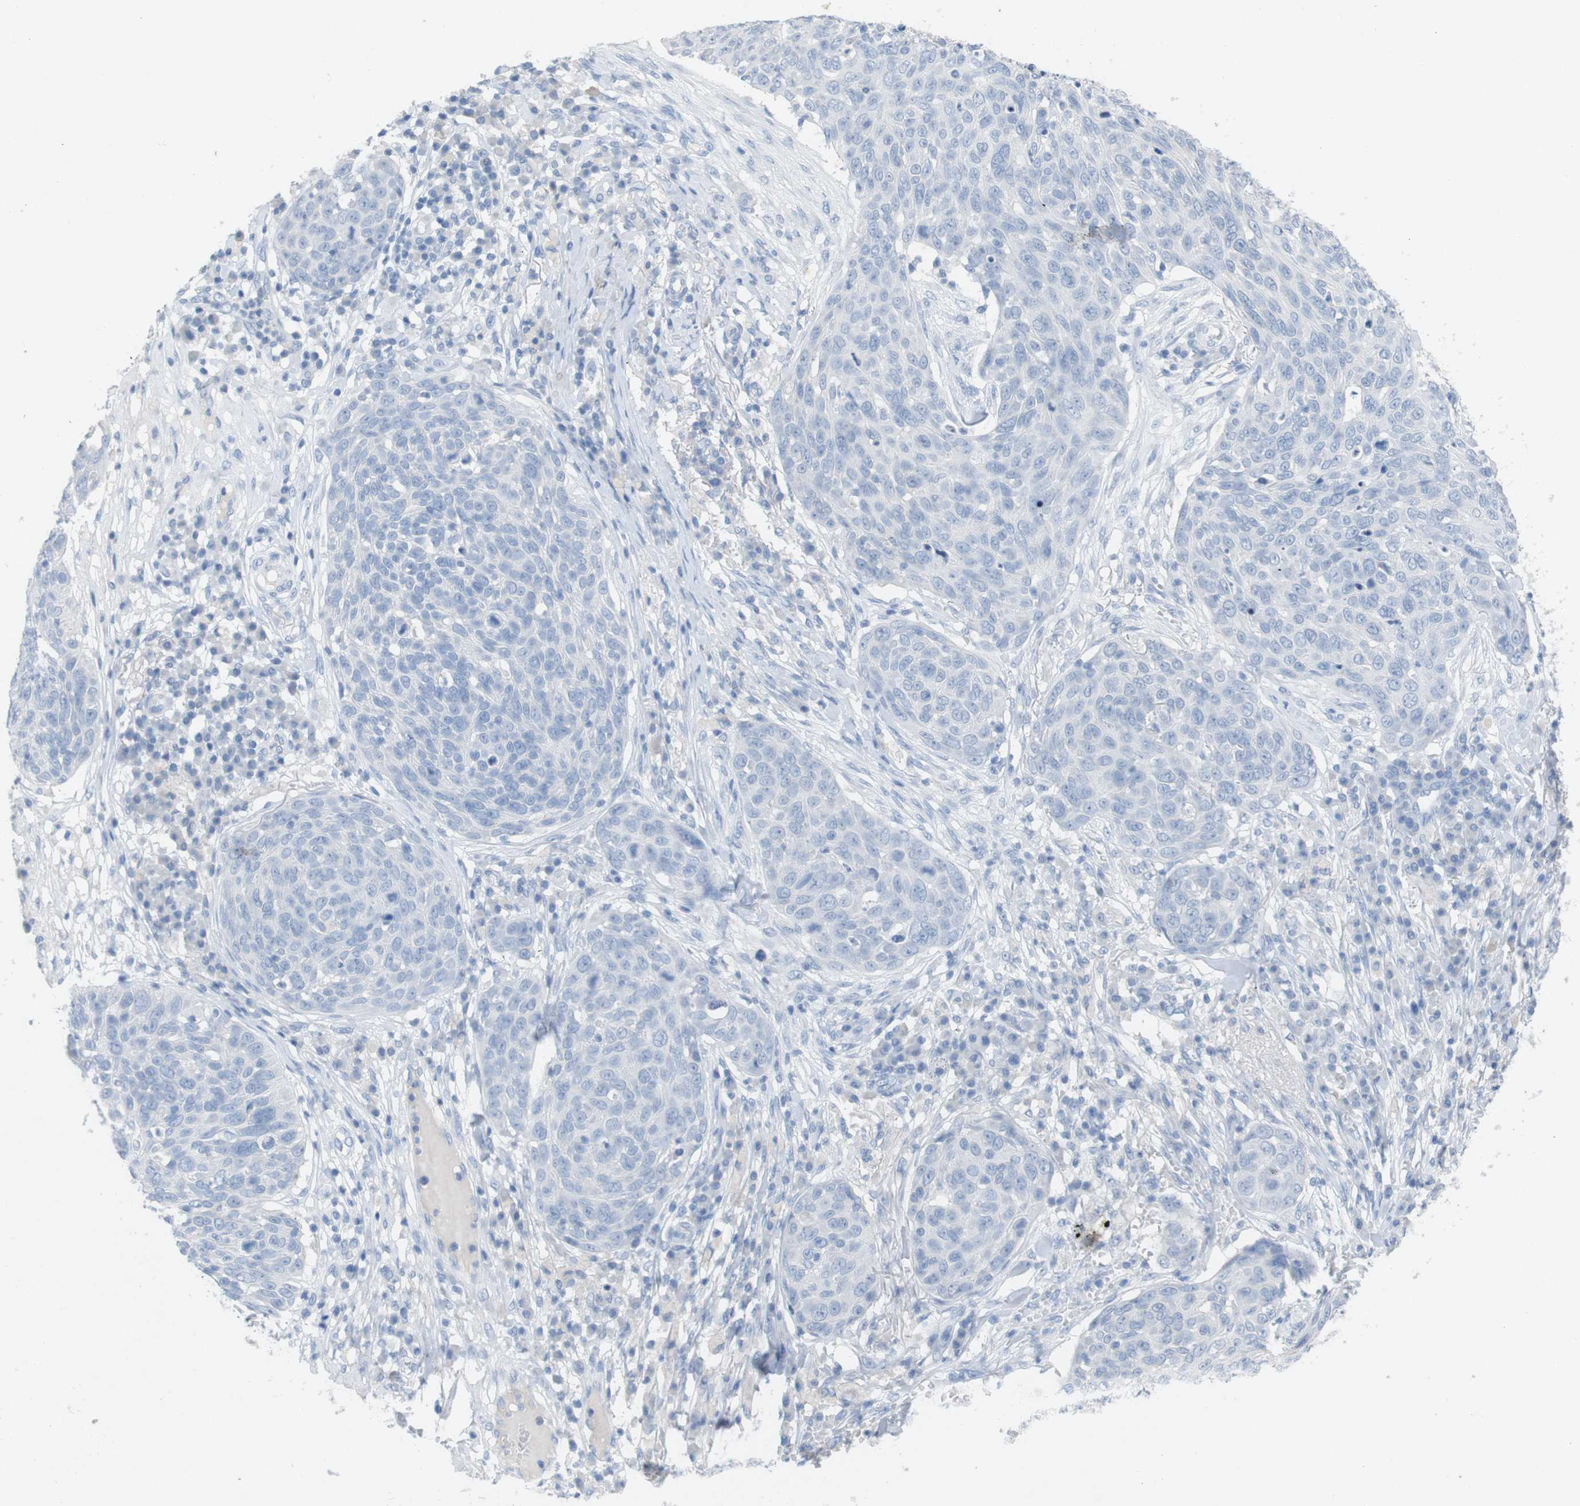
{"staining": {"intensity": "negative", "quantity": "none", "location": "none"}, "tissue": "skin cancer", "cell_type": "Tumor cells", "image_type": "cancer", "snomed": [{"axis": "morphology", "description": "Squamous cell carcinoma in situ, NOS"}, {"axis": "morphology", "description": "Squamous cell carcinoma, NOS"}, {"axis": "topography", "description": "Skin"}], "caption": "A high-resolution micrograph shows immunohistochemistry (IHC) staining of squamous cell carcinoma (skin), which demonstrates no significant positivity in tumor cells.", "gene": "HBG2", "patient": {"sex": "male", "age": 93}}